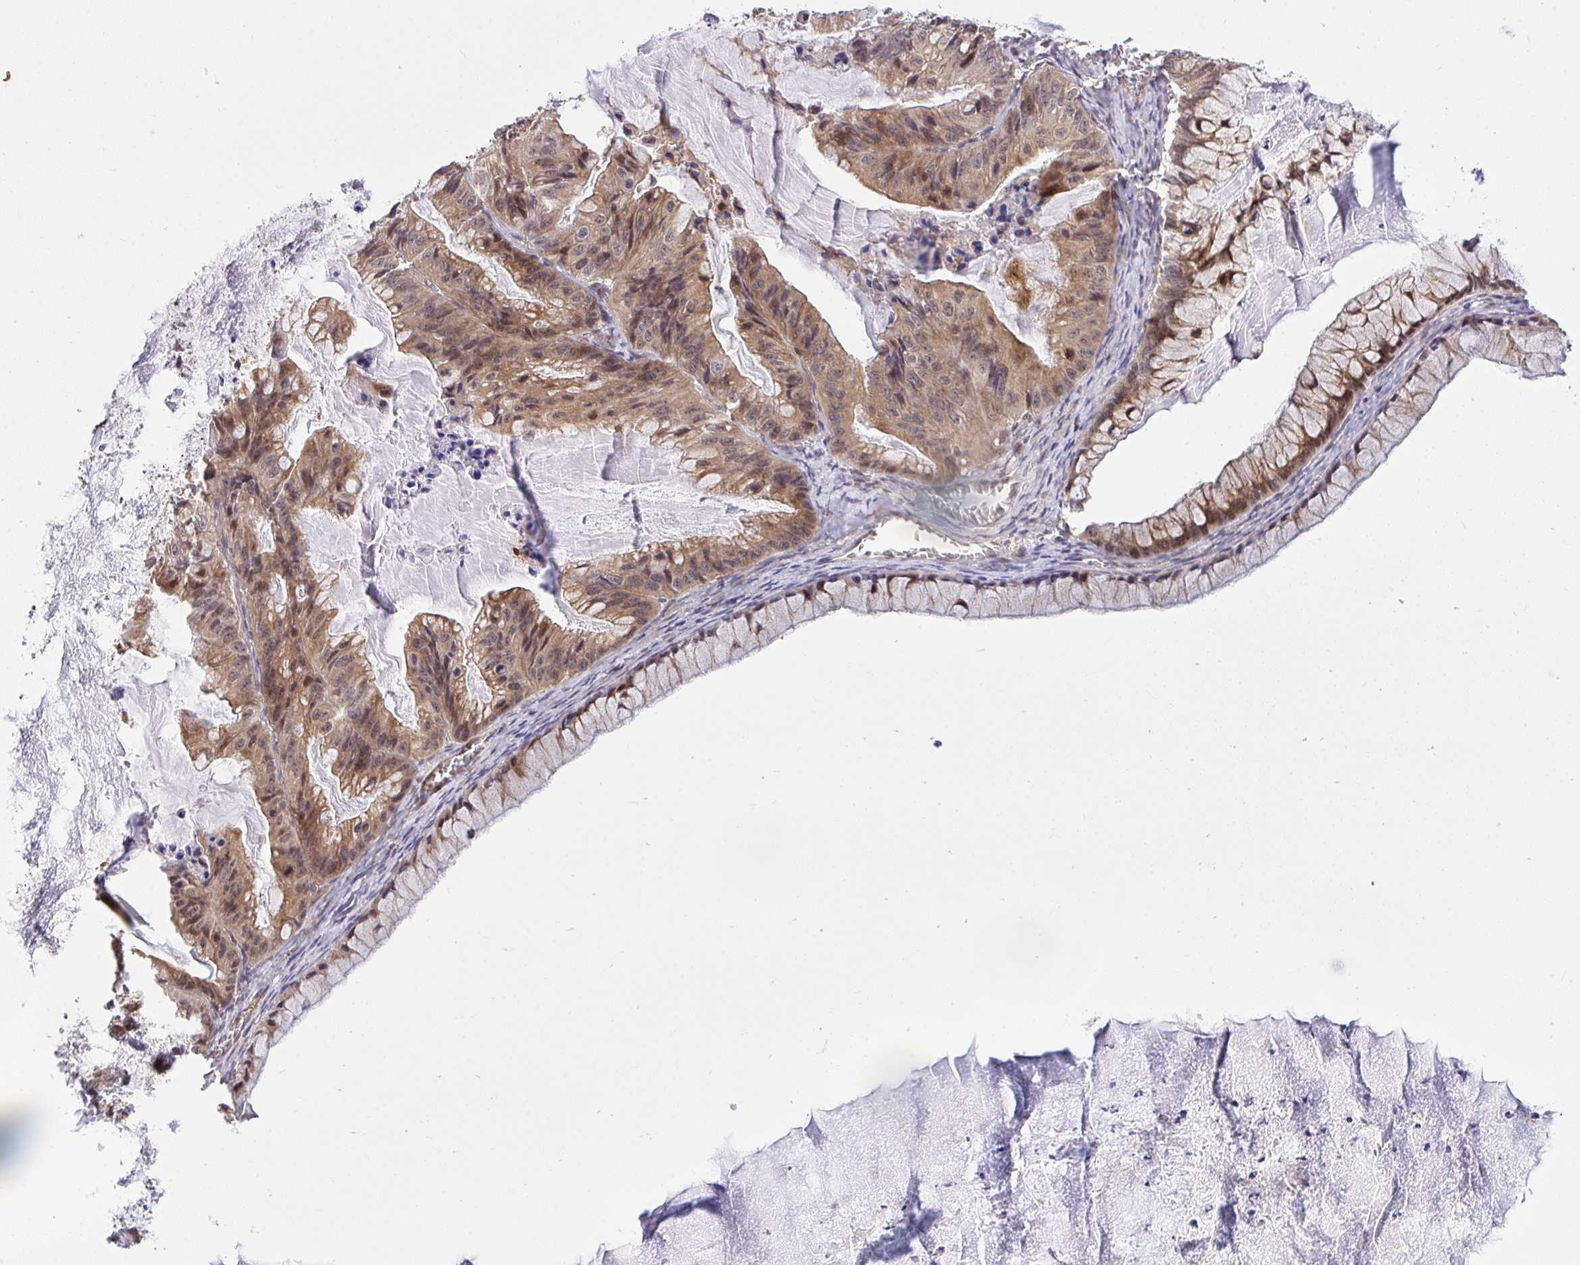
{"staining": {"intensity": "moderate", "quantity": ">75%", "location": "cytoplasmic/membranous"}, "tissue": "ovarian cancer", "cell_type": "Tumor cells", "image_type": "cancer", "snomed": [{"axis": "morphology", "description": "Cystadenocarcinoma, mucinous, NOS"}, {"axis": "topography", "description": "Ovary"}], "caption": "Immunohistochemical staining of ovarian mucinous cystadenocarcinoma exhibits medium levels of moderate cytoplasmic/membranous staining in about >75% of tumor cells.", "gene": "ERI1", "patient": {"sex": "female", "age": 72}}